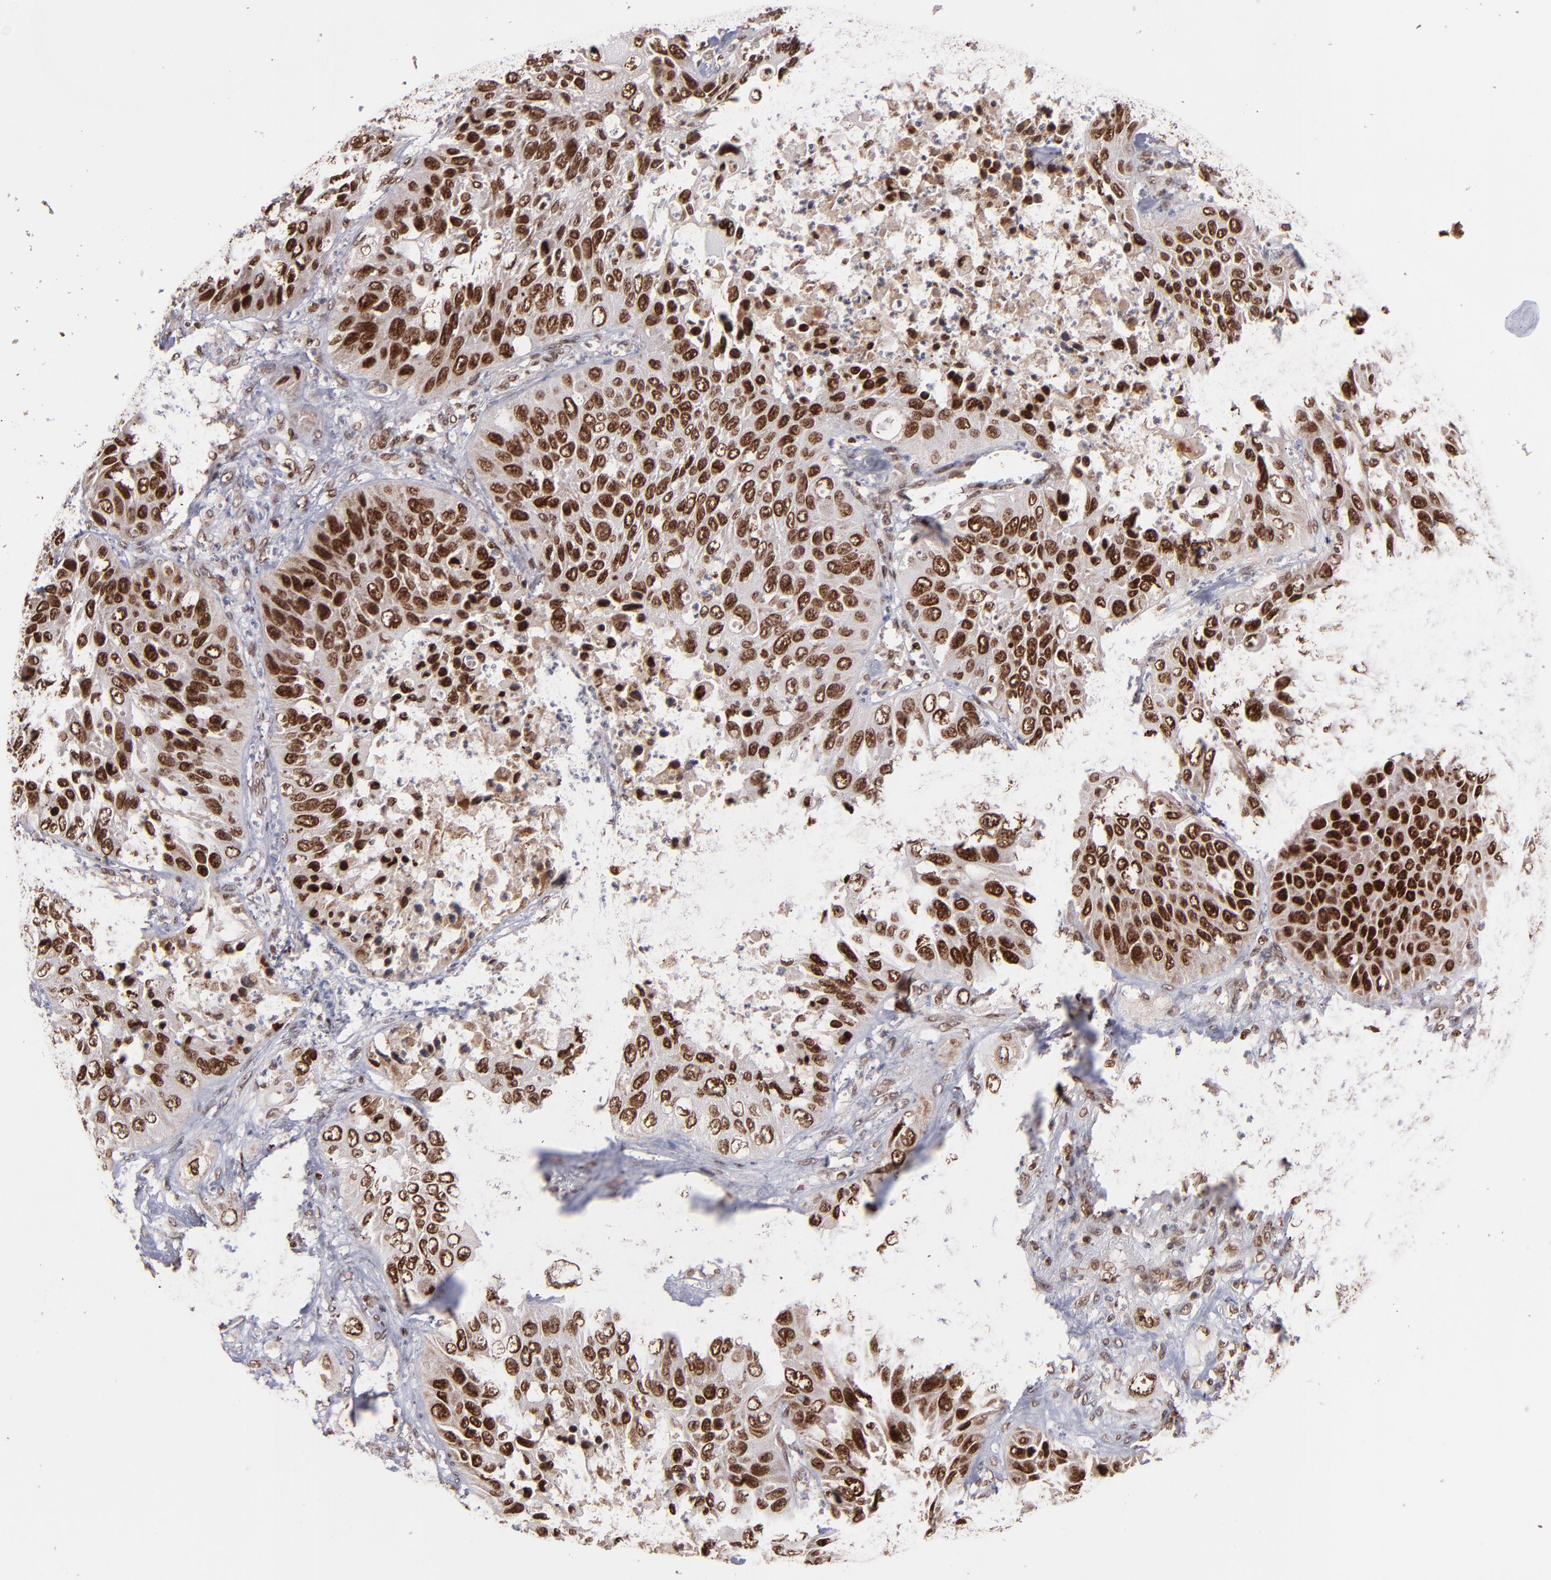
{"staining": {"intensity": "strong", "quantity": ">75%", "location": "cytoplasmic/membranous,nuclear"}, "tissue": "lung cancer", "cell_type": "Tumor cells", "image_type": "cancer", "snomed": [{"axis": "morphology", "description": "Squamous cell carcinoma, NOS"}, {"axis": "topography", "description": "Lung"}], "caption": "Squamous cell carcinoma (lung) stained for a protein reveals strong cytoplasmic/membranous and nuclear positivity in tumor cells.", "gene": "TOP1MT", "patient": {"sex": "female", "age": 76}}